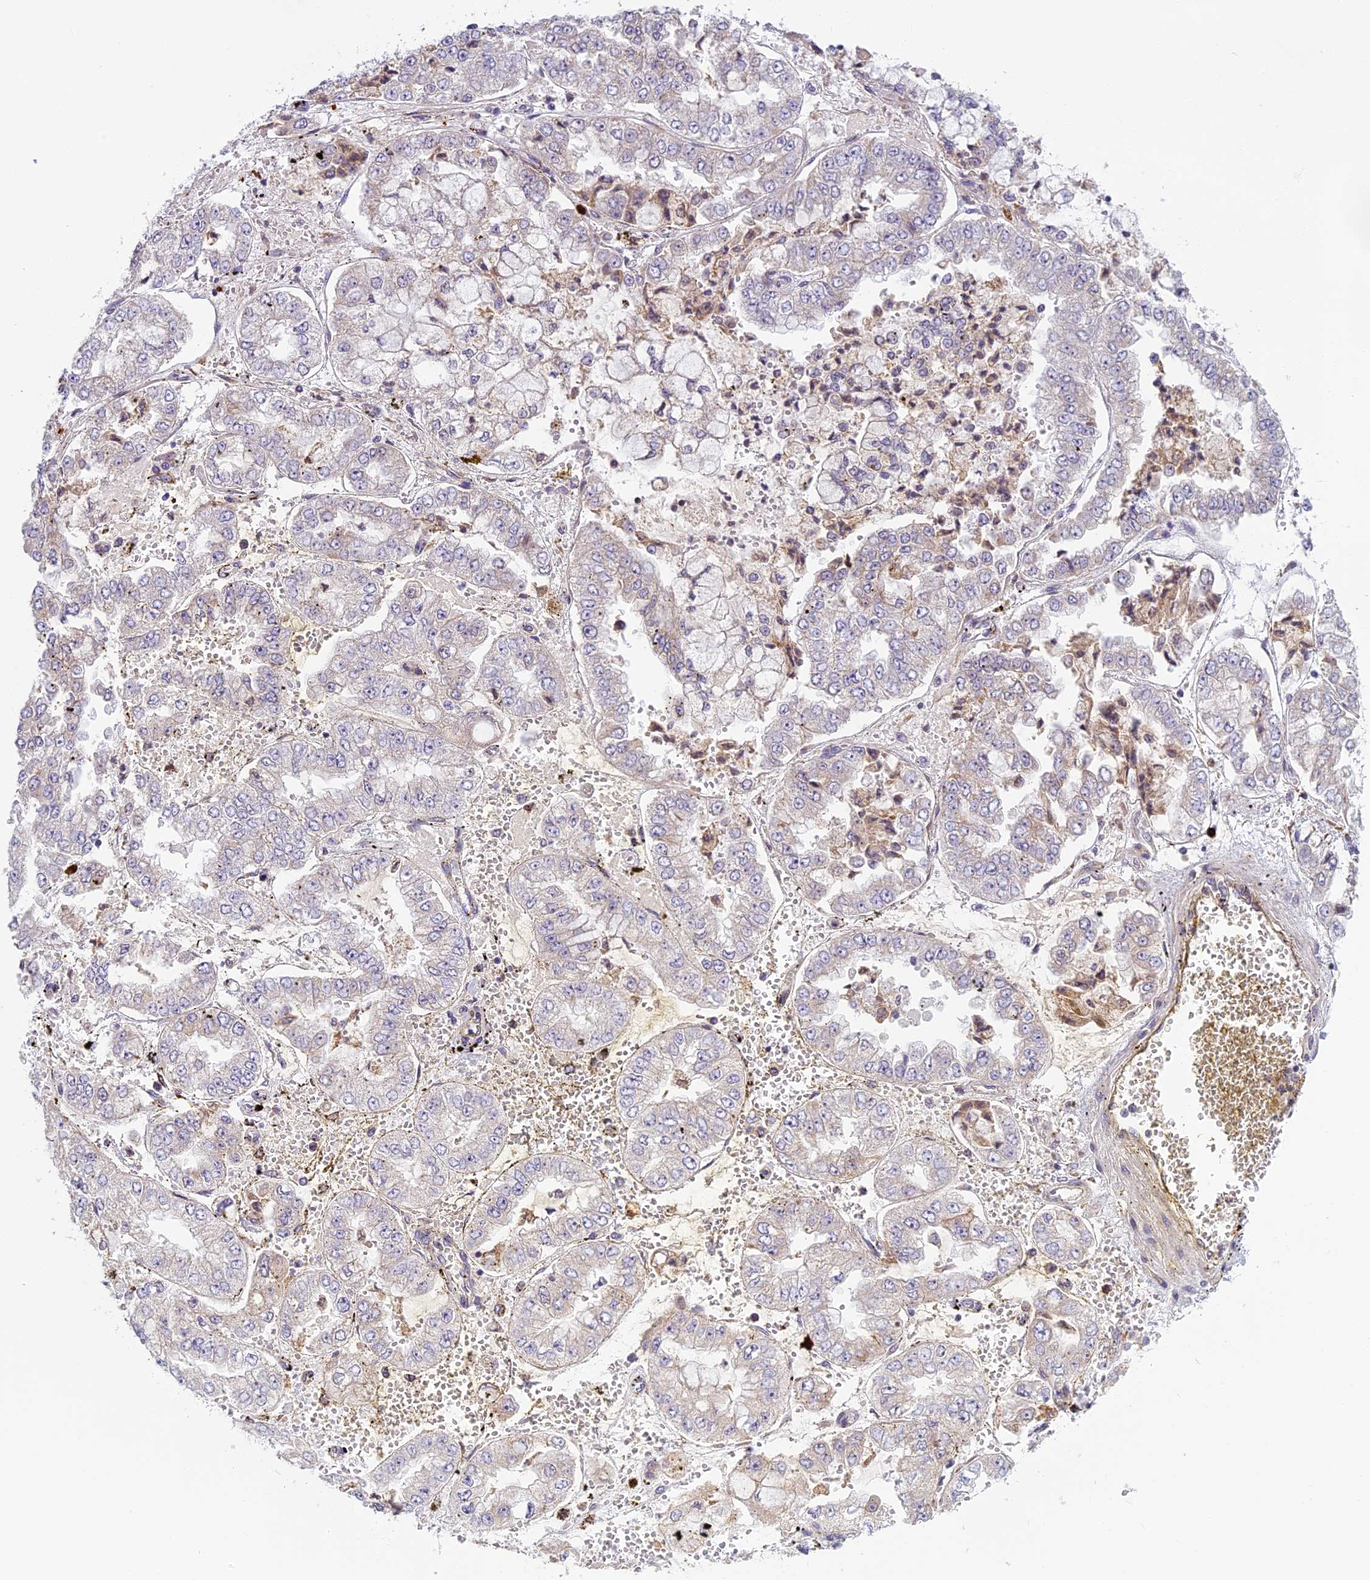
{"staining": {"intensity": "negative", "quantity": "none", "location": "none"}, "tissue": "stomach cancer", "cell_type": "Tumor cells", "image_type": "cancer", "snomed": [{"axis": "morphology", "description": "Adenocarcinoma, NOS"}, {"axis": "topography", "description": "Stomach"}], "caption": "DAB immunohistochemical staining of human stomach adenocarcinoma exhibits no significant staining in tumor cells. Brightfield microscopy of immunohistochemistry stained with DAB (3,3'-diaminobenzidine) (brown) and hematoxylin (blue), captured at high magnification.", "gene": "SEMA7A", "patient": {"sex": "male", "age": 76}}